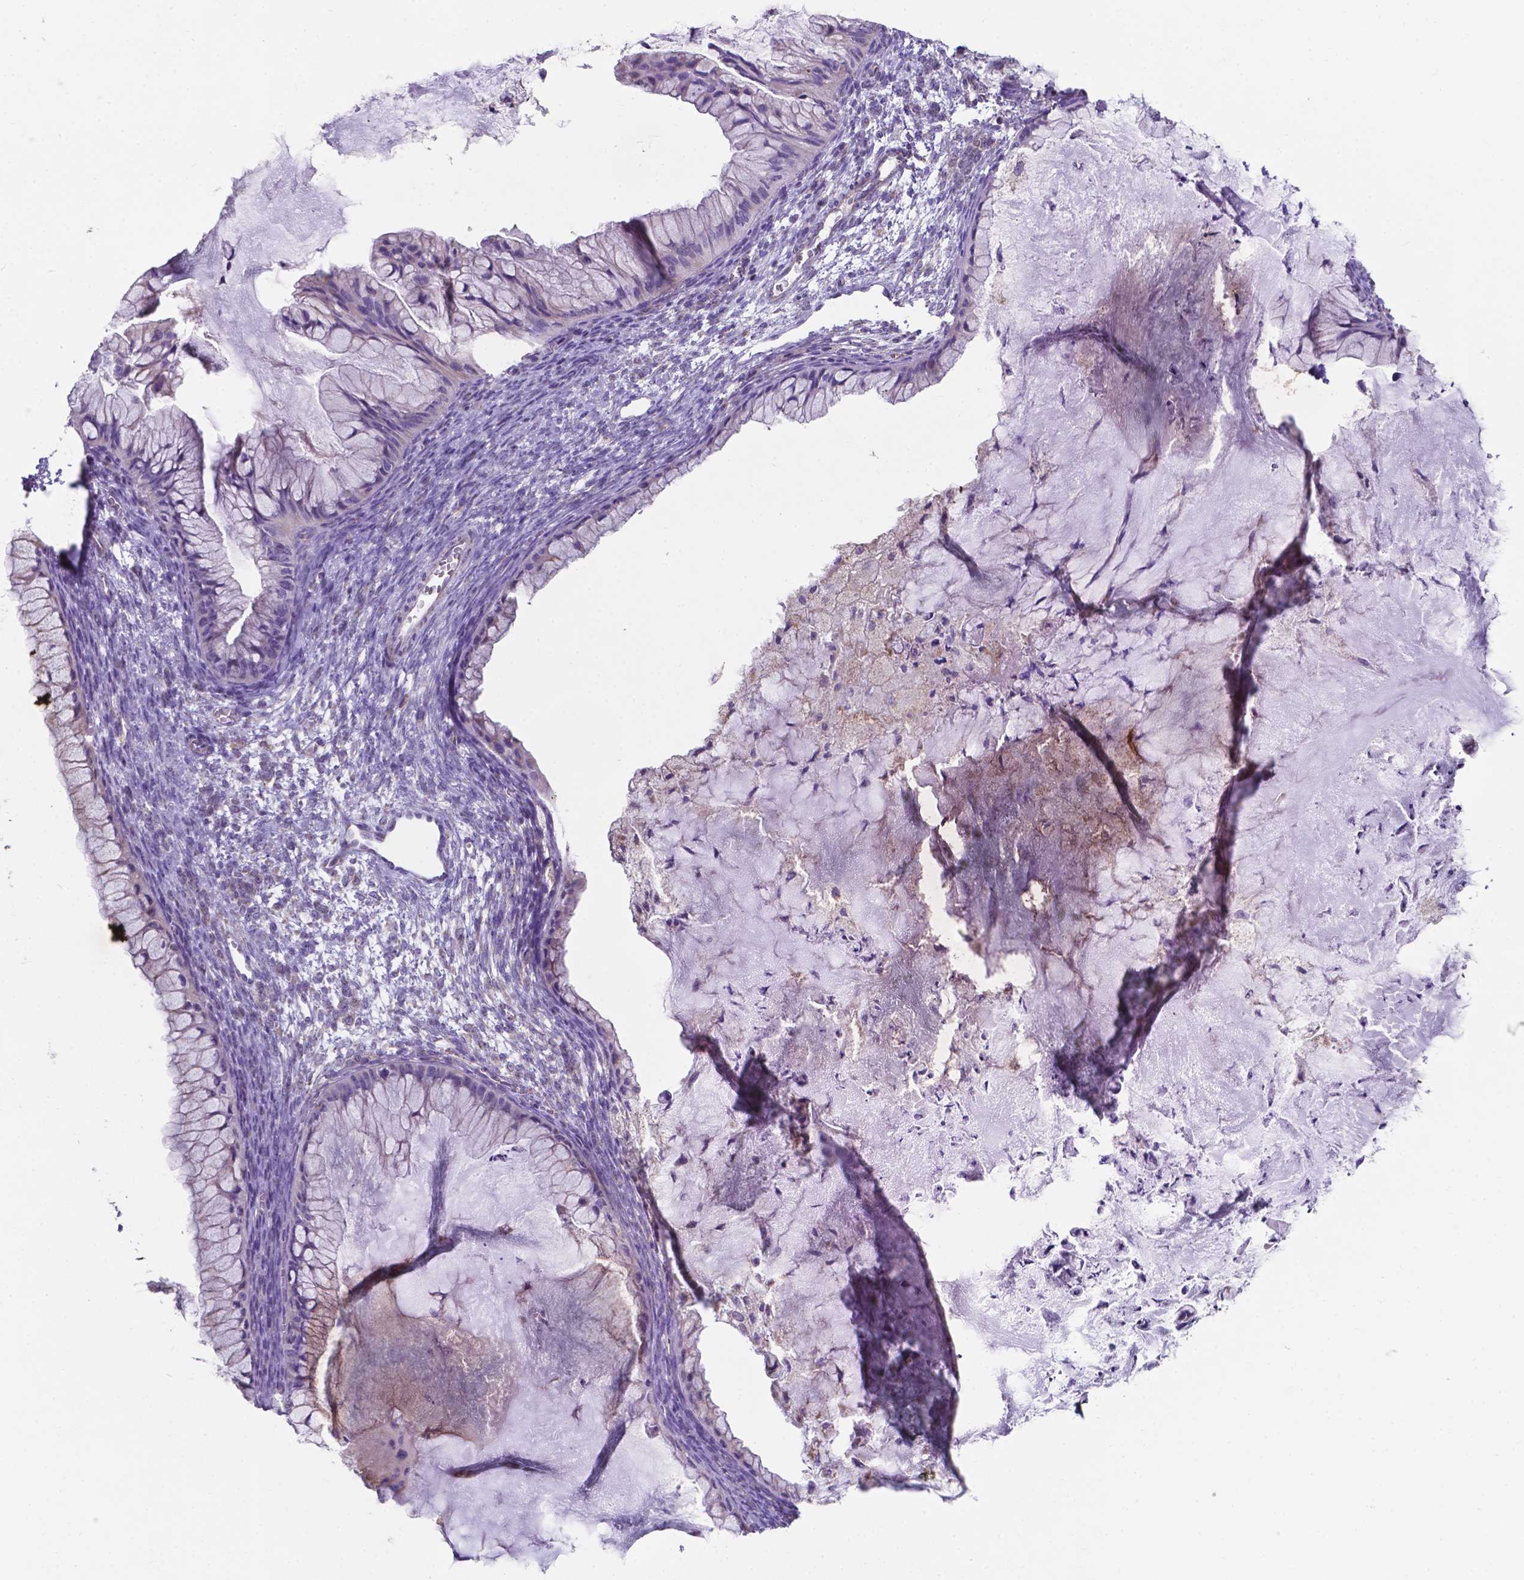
{"staining": {"intensity": "negative", "quantity": "none", "location": "none"}, "tissue": "ovarian cancer", "cell_type": "Tumor cells", "image_type": "cancer", "snomed": [{"axis": "morphology", "description": "Cystadenocarcinoma, mucinous, NOS"}, {"axis": "topography", "description": "Ovary"}], "caption": "There is no significant positivity in tumor cells of ovarian cancer (mucinous cystadenocarcinoma). The staining was performed using DAB to visualize the protein expression in brown, while the nuclei were stained in blue with hematoxylin (Magnification: 20x).", "gene": "FAM114A1", "patient": {"sex": "female", "age": 72}}